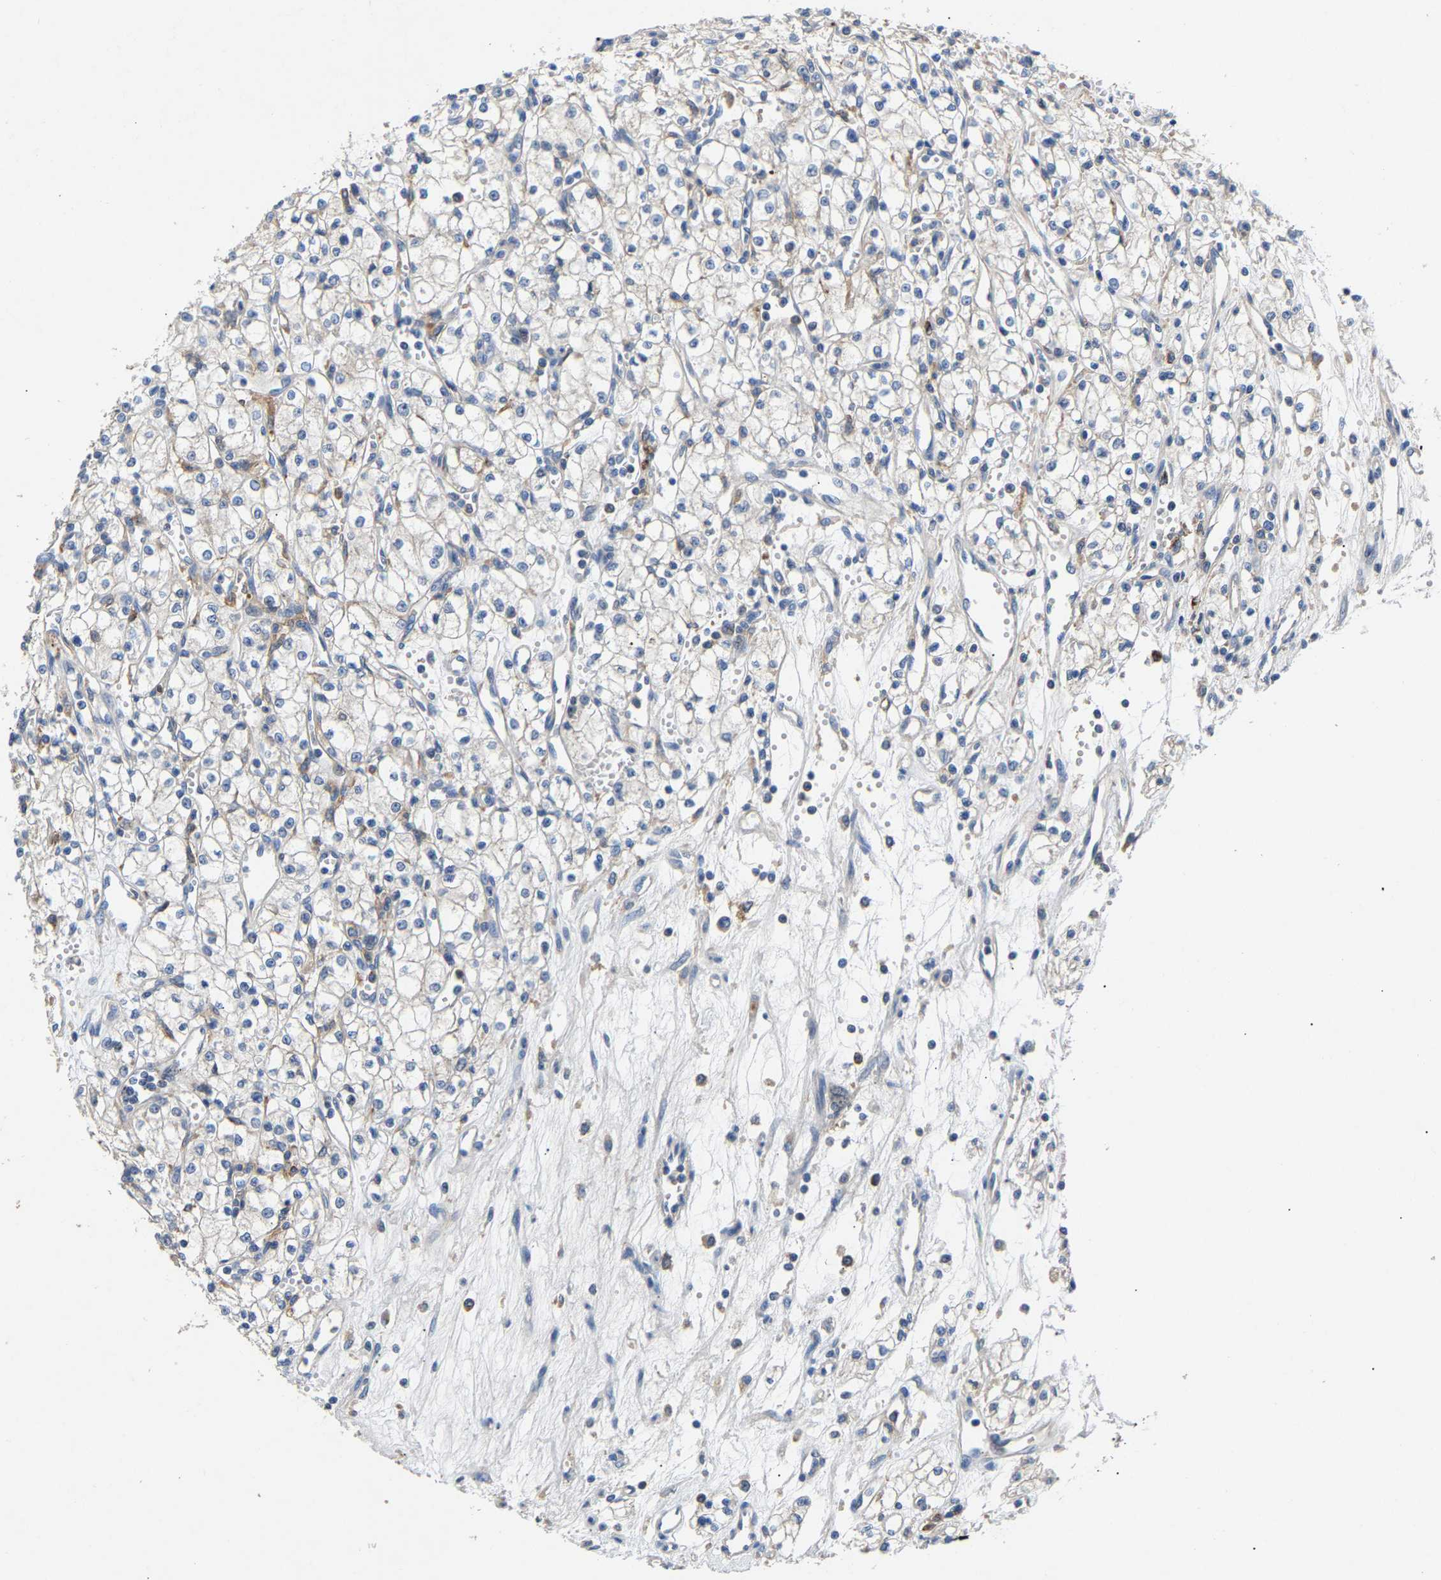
{"staining": {"intensity": "negative", "quantity": "none", "location": "none"}, "tissue": "renal cancer", "cell_type": "Tumor cells", "image_type": "cancer", "snomed": [{"axis": "morphology", "description": "Adenocarcinoma, NOS"}, {"axis": "topography", "description": "Kidney"}], "caption": "A photomicrograph of renal cancer stained for a protein shows no brown staining in tumor cells.", "gene": "CCDC171", "patient": {"sex": "male", "age": 59}}